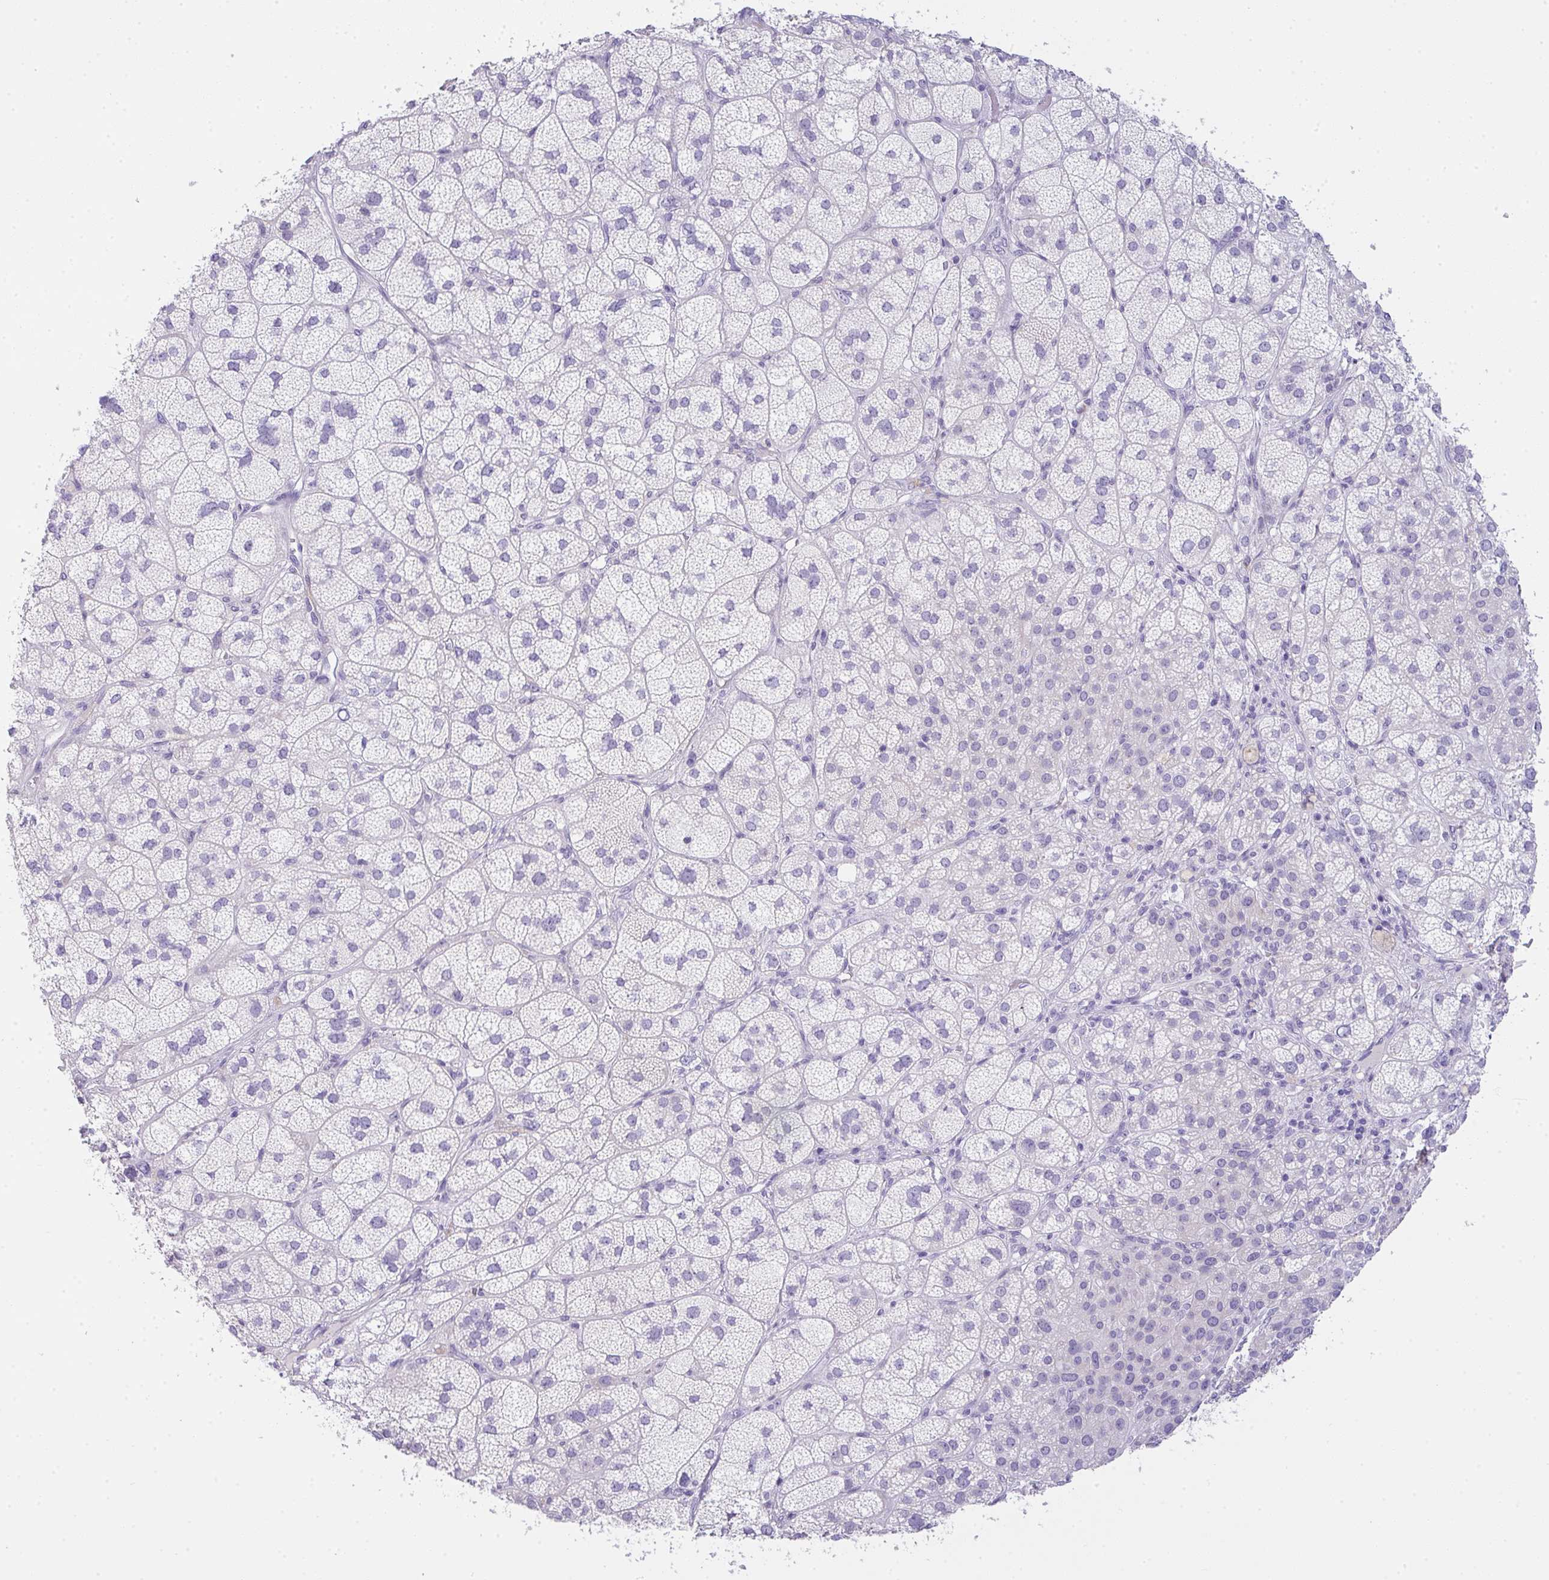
{"staining": {"intensity": "weak", "quantity": "<25%", "location": "cytoplasmic/membranous"}, "tissue": "adrenal gland", "cell_type": "Glandular cells", "image_type": "normal", "snomed": [{"axis": "morphology", "description": "Normal tissue, NOS"}, {"axis": "topography", "description": "Adrenal gland"}], "caption": "Glandular cells show no significant protein staining in unremarkable adrenal gland. (DAB immunohistochemistry, high magnification).", "gene": "COX7B", "patient": {"sex": "female", "age": 60}}